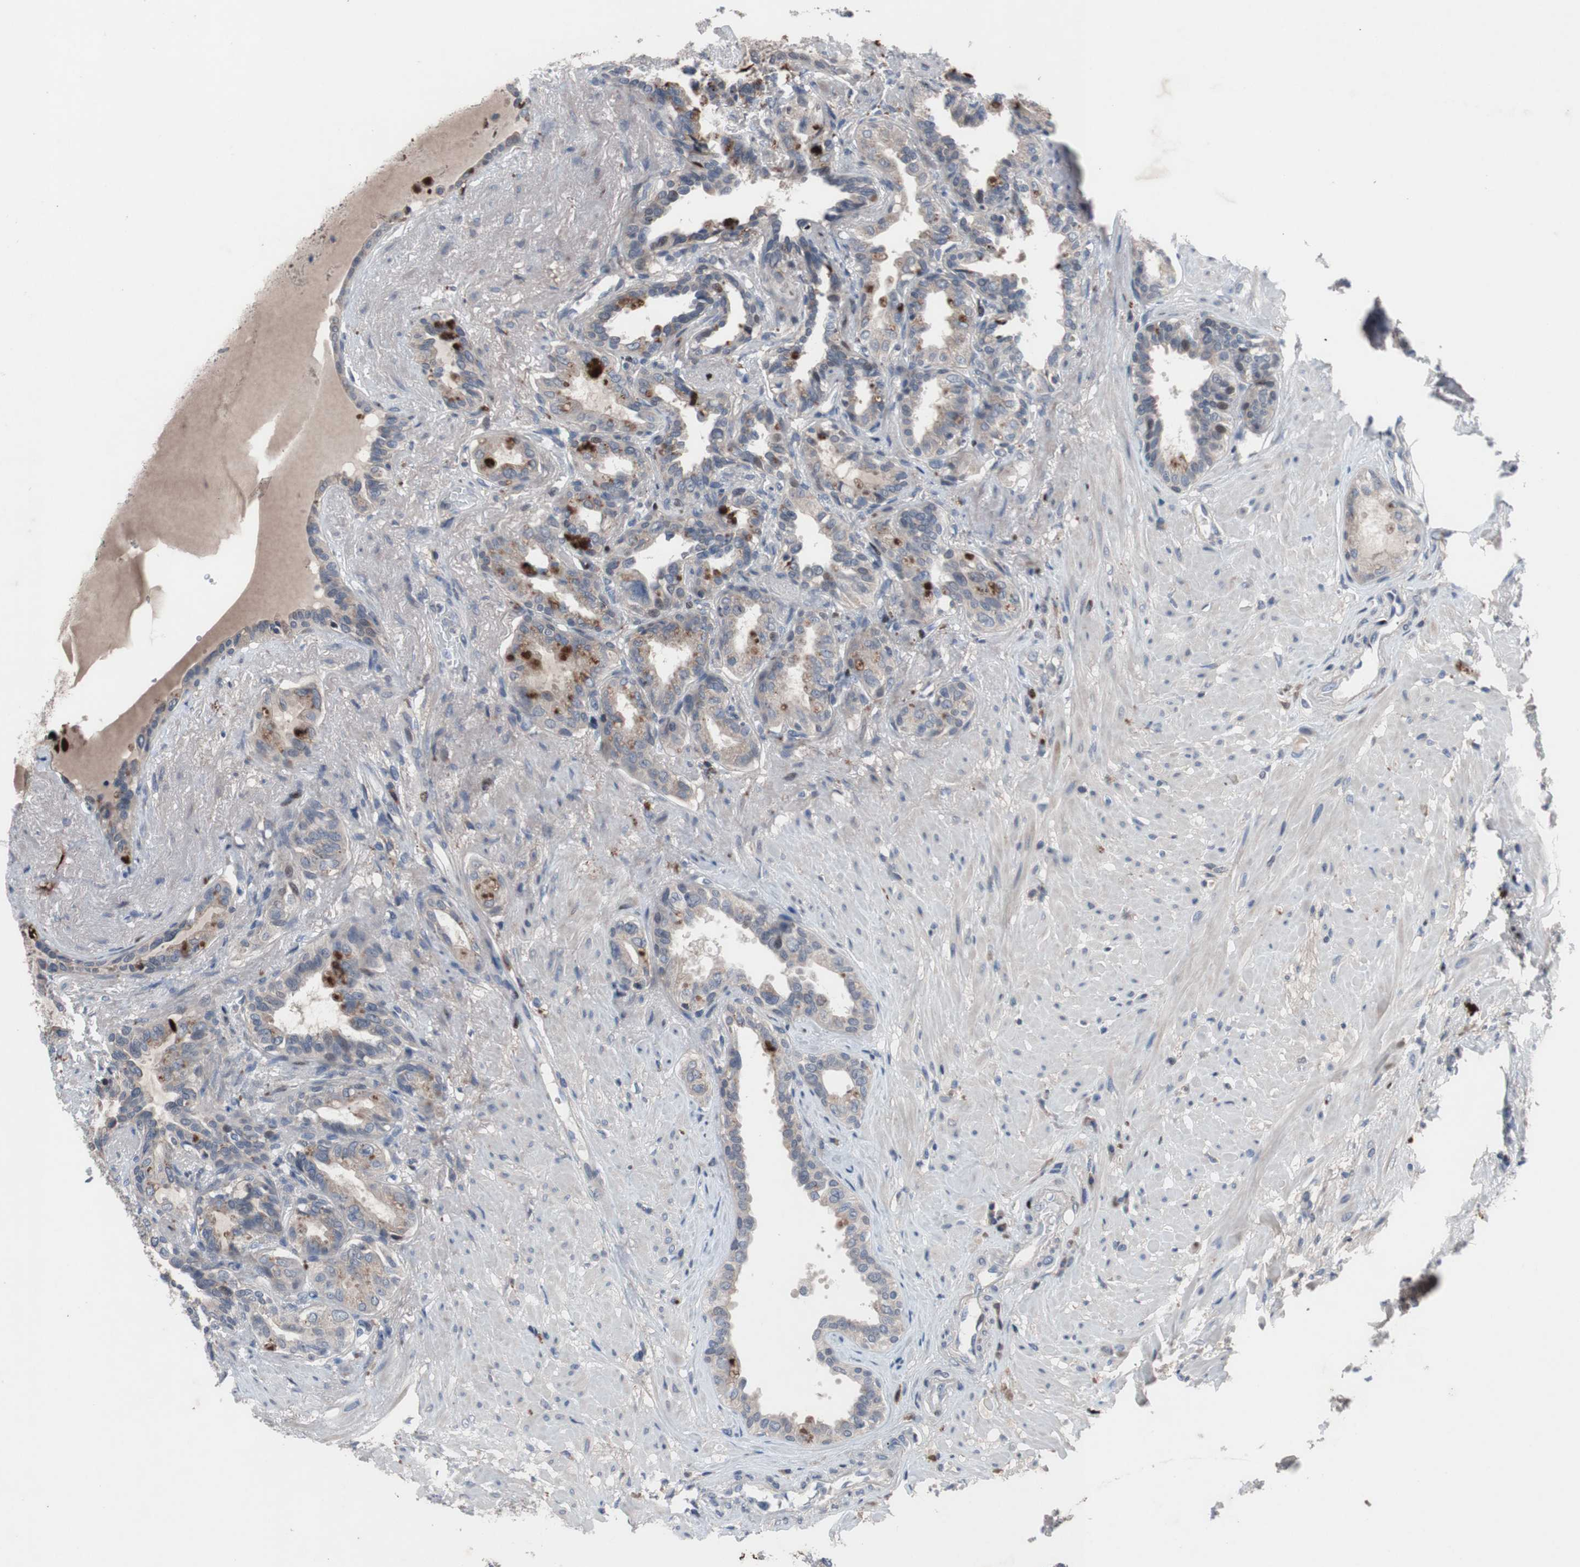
{"staining": {"intensity": "strong", "quantity": "<25%", "location": "cytoplasmic/membranous"}, "tissue": "seminal vesicle", "cell_type": "Glandular cells", "image_type": "normal", "snomed": [{"axis": "morphology", "description": "Normal tissue, NOS"}, {"axis": "topography", "description": "Seminal veicle"}], "caption": "Approximately <25% of glandular cells in normal seminal vesicle show strong cytoplasmic/membranous protein expression as visualized by brown immunohistochemical staining.", "gene": "MUTYH", "patient": {"sex": "male", "age": 61}}